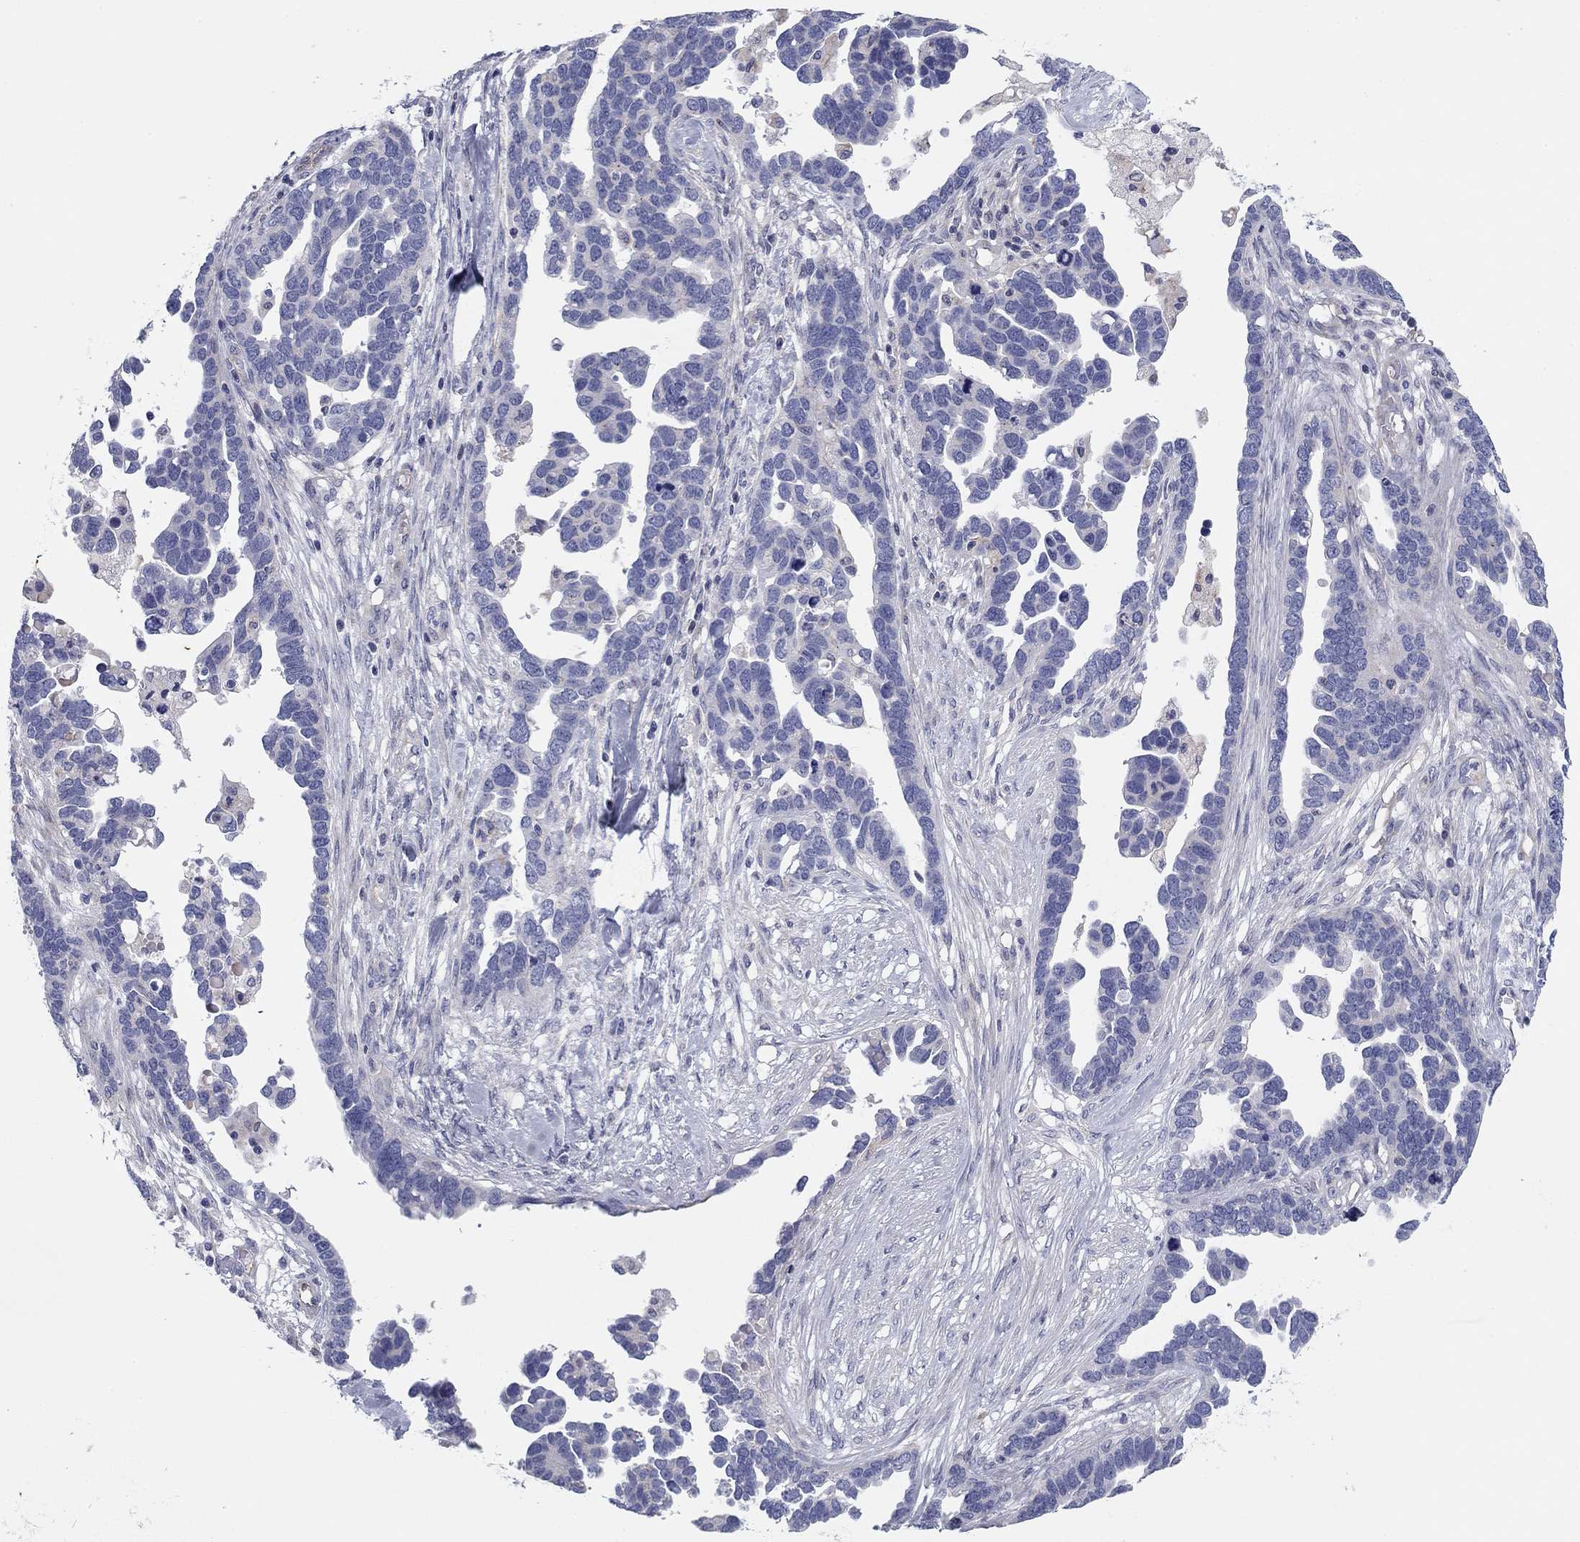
{"staining": {"intensity": "negative", "quantity": "none", "location": "none"}, "tissue": "ovarian cancer", "cell_type": "Tumor cells", "image_type": "cancer", "snomed": [{"axis": "morphology", "description": "Cystadenocarcinoma, serous, NOS"}, {"axis": "topography", "description": "Ovary"}], "caption": "Histopathology image shows no protein positivity in tumor cells of ovarian serous cystadenocarcinoma tissue.", "gene": "SEPTIN3", "patient": {"sex": "female", "age": 54}}